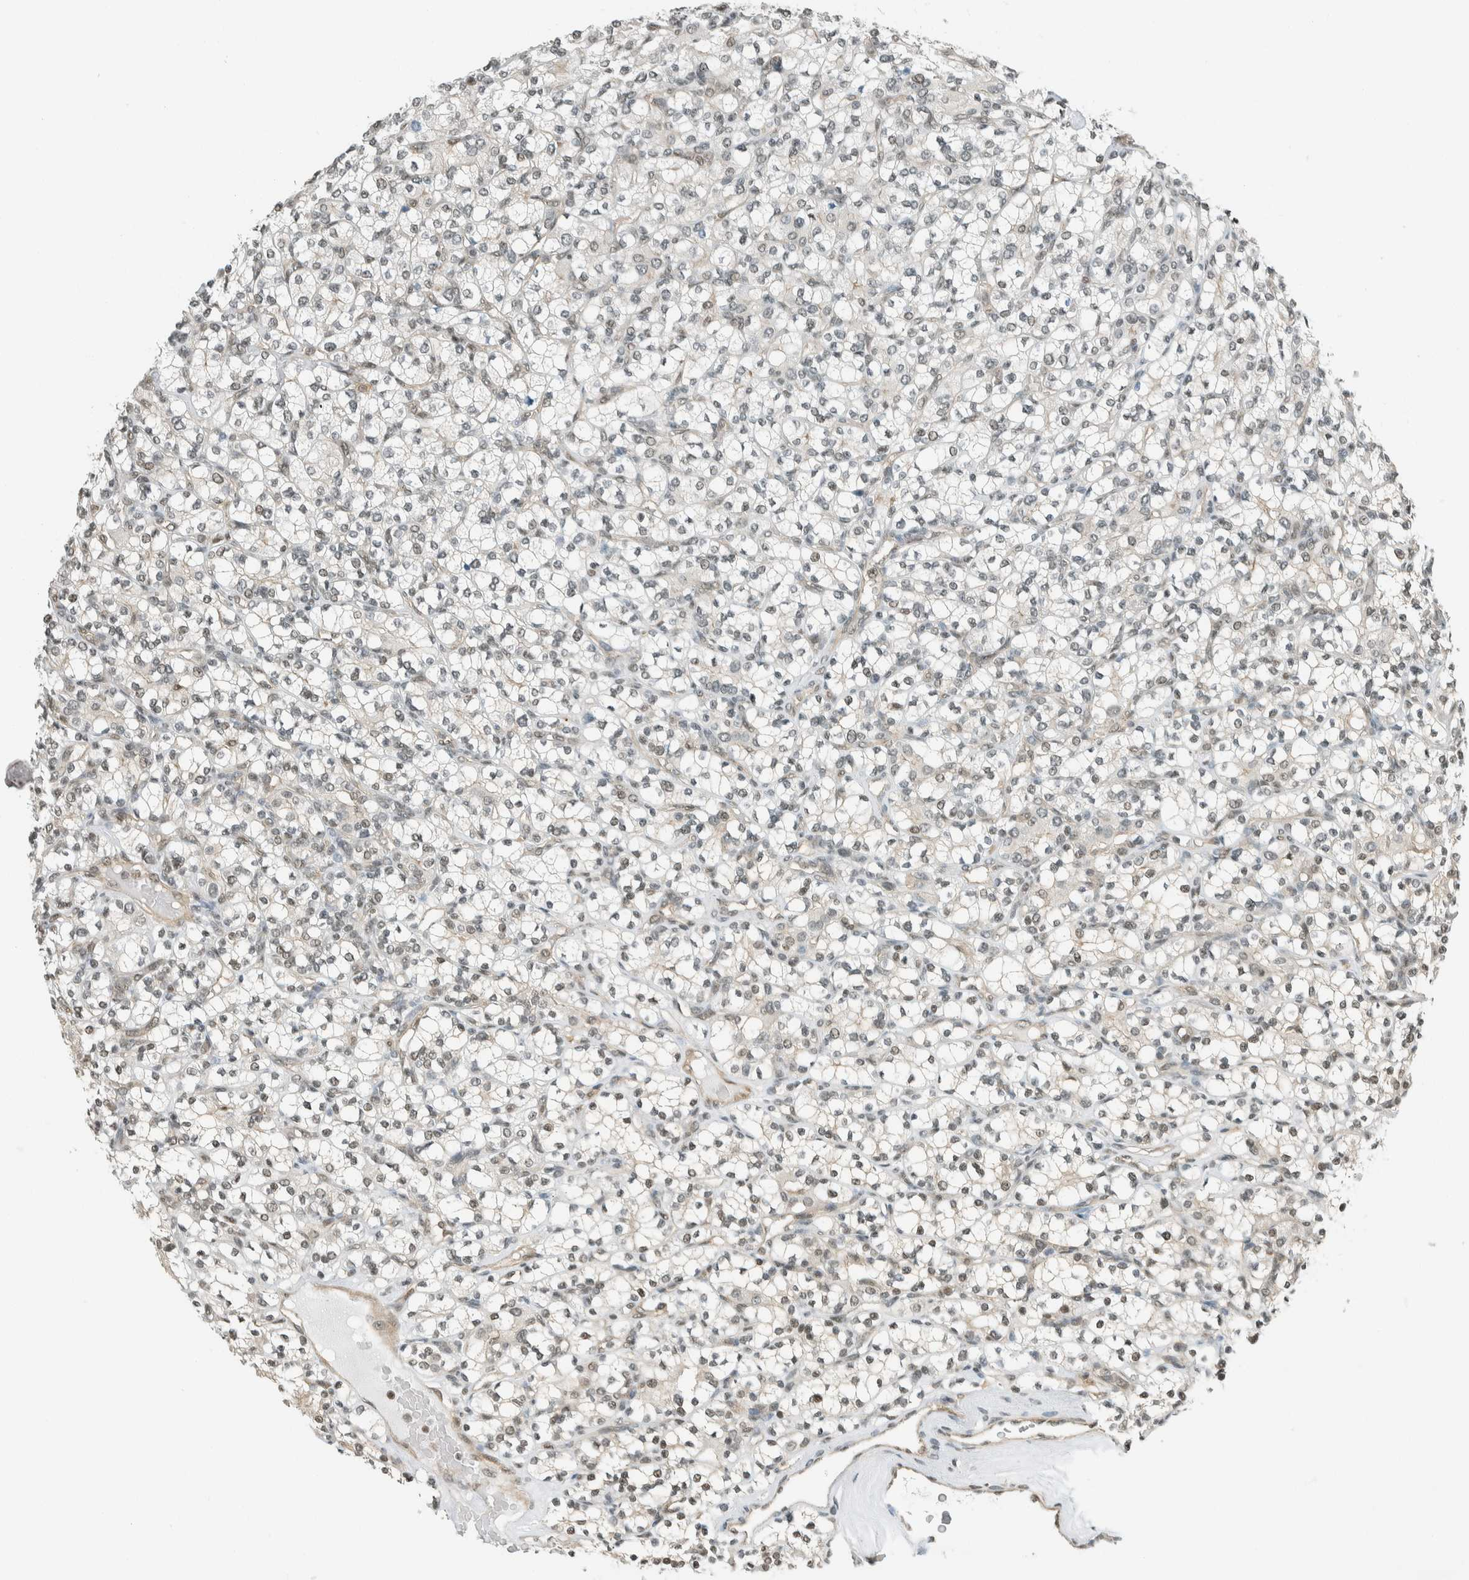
{"staining": {"intensity": "weak", "quantity": "<25%", "location": "nuclear"}, "tissue": "renal cancer", "cell_type": "Tumor cells", "image_type": "cancer", "snomed": [{"axis": "morphology", "description": "Adenocarcinoma, NOS"}, {"axis": "topography", "description": "Kidney"}], "caption": "This is an immunohistochemistry histopathology image of human renal cancer. There is no staining in tumor cells.", "gene": "NIBAN2", "patient": {"sex": "male", "age": 77}}